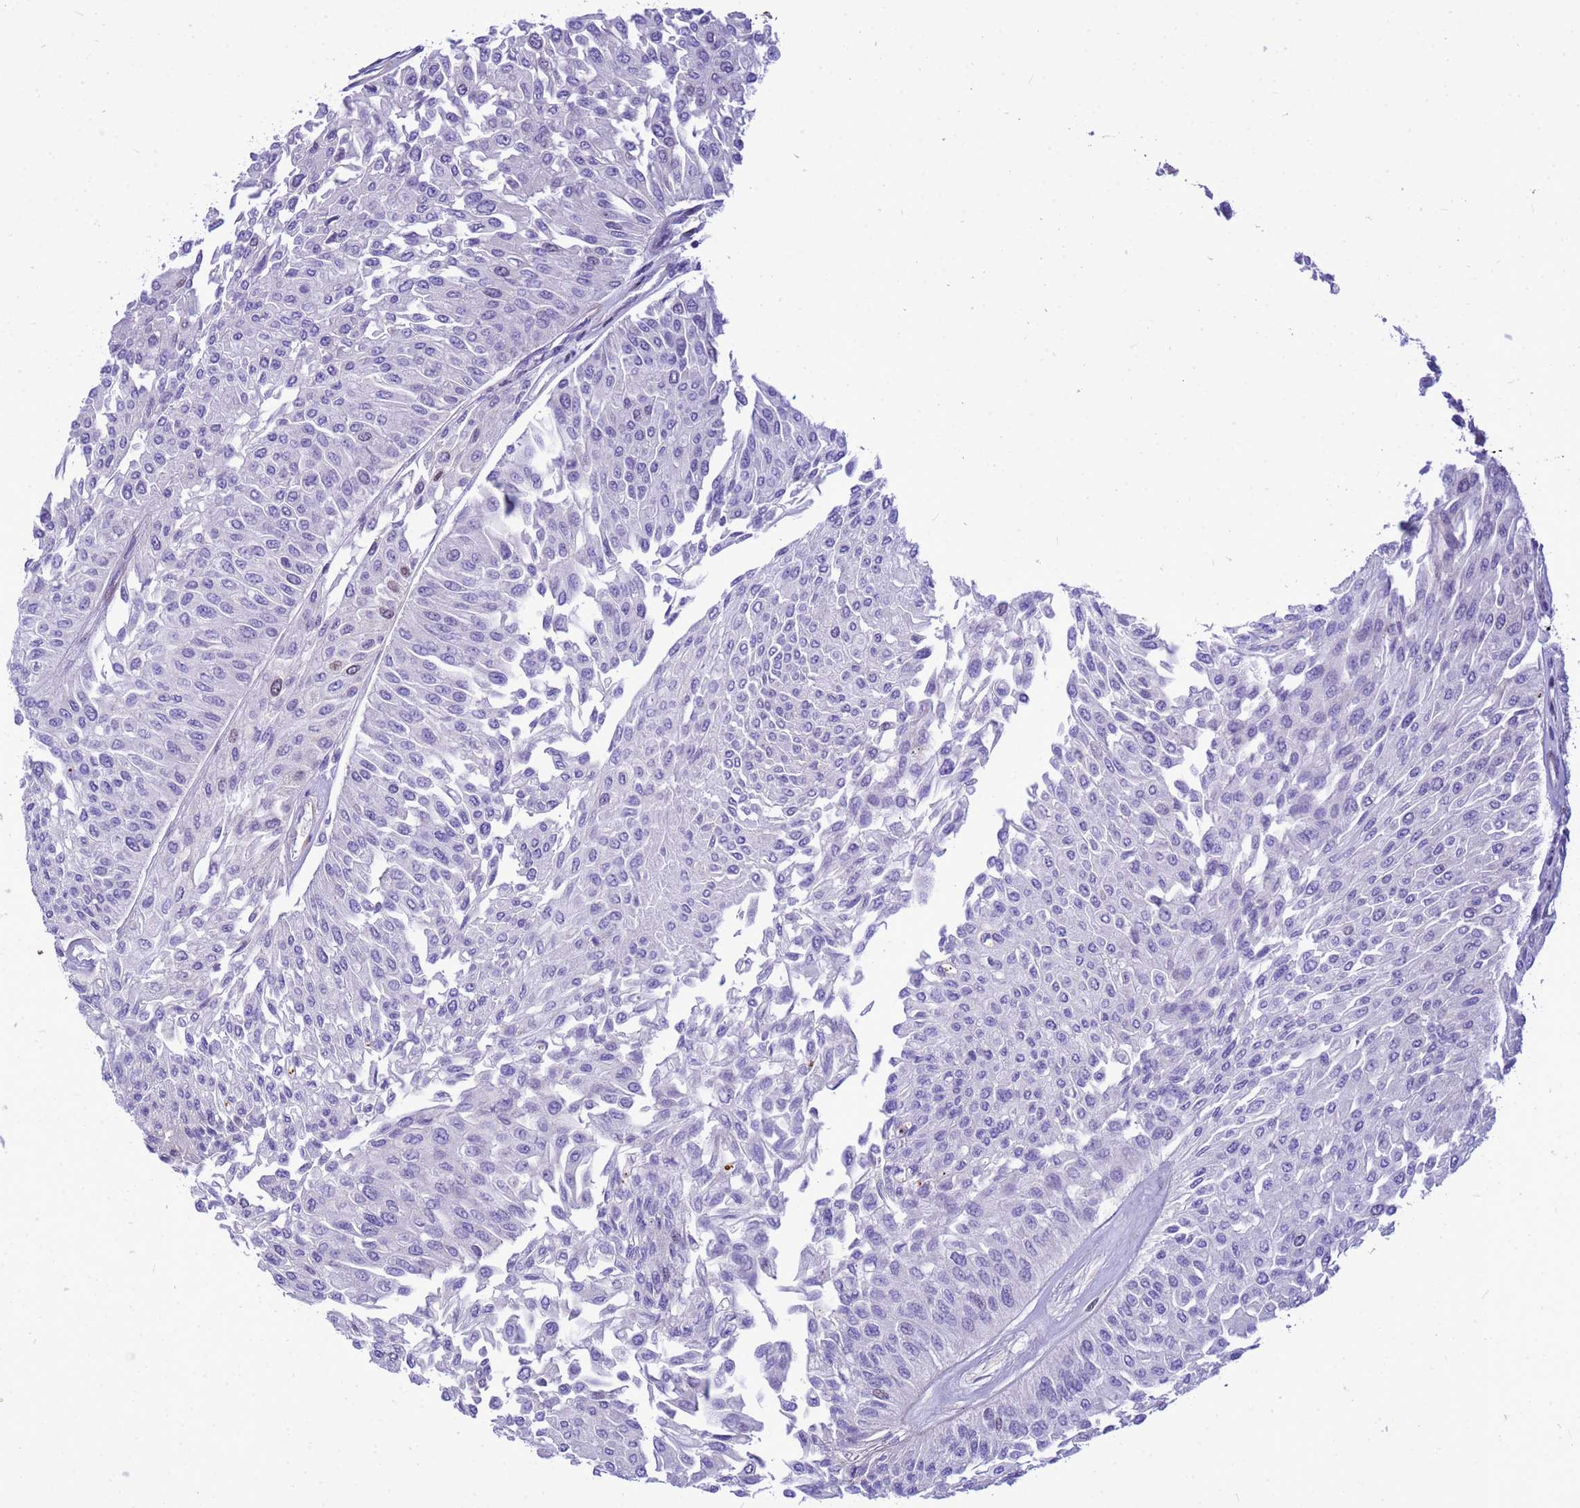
{"staining": {"intensity": "negative", "quantity": "none", "location": "none"}, "tissue": "urothelial cancer", "cell_type": "Tumor cells", "image_type": "cancer", "snomed": [{"axis": "morphology", "description": "Urothelial carcinoma, Low grade"}, {"axis": "topography", "description": "Urinary bladder"}], "caption": "DAB immunohistochemical staining of human urothelial carcinoma (low-grade) demonstrates no significant positivity in tumor cells. Brightfield microscopy of immunohistochemistry stained with DAB (brown) and hematoxylin (blue), captured at high magnification.", "gene": "ADAMTS7", "patient": {"sex": "male", "age": 67}}